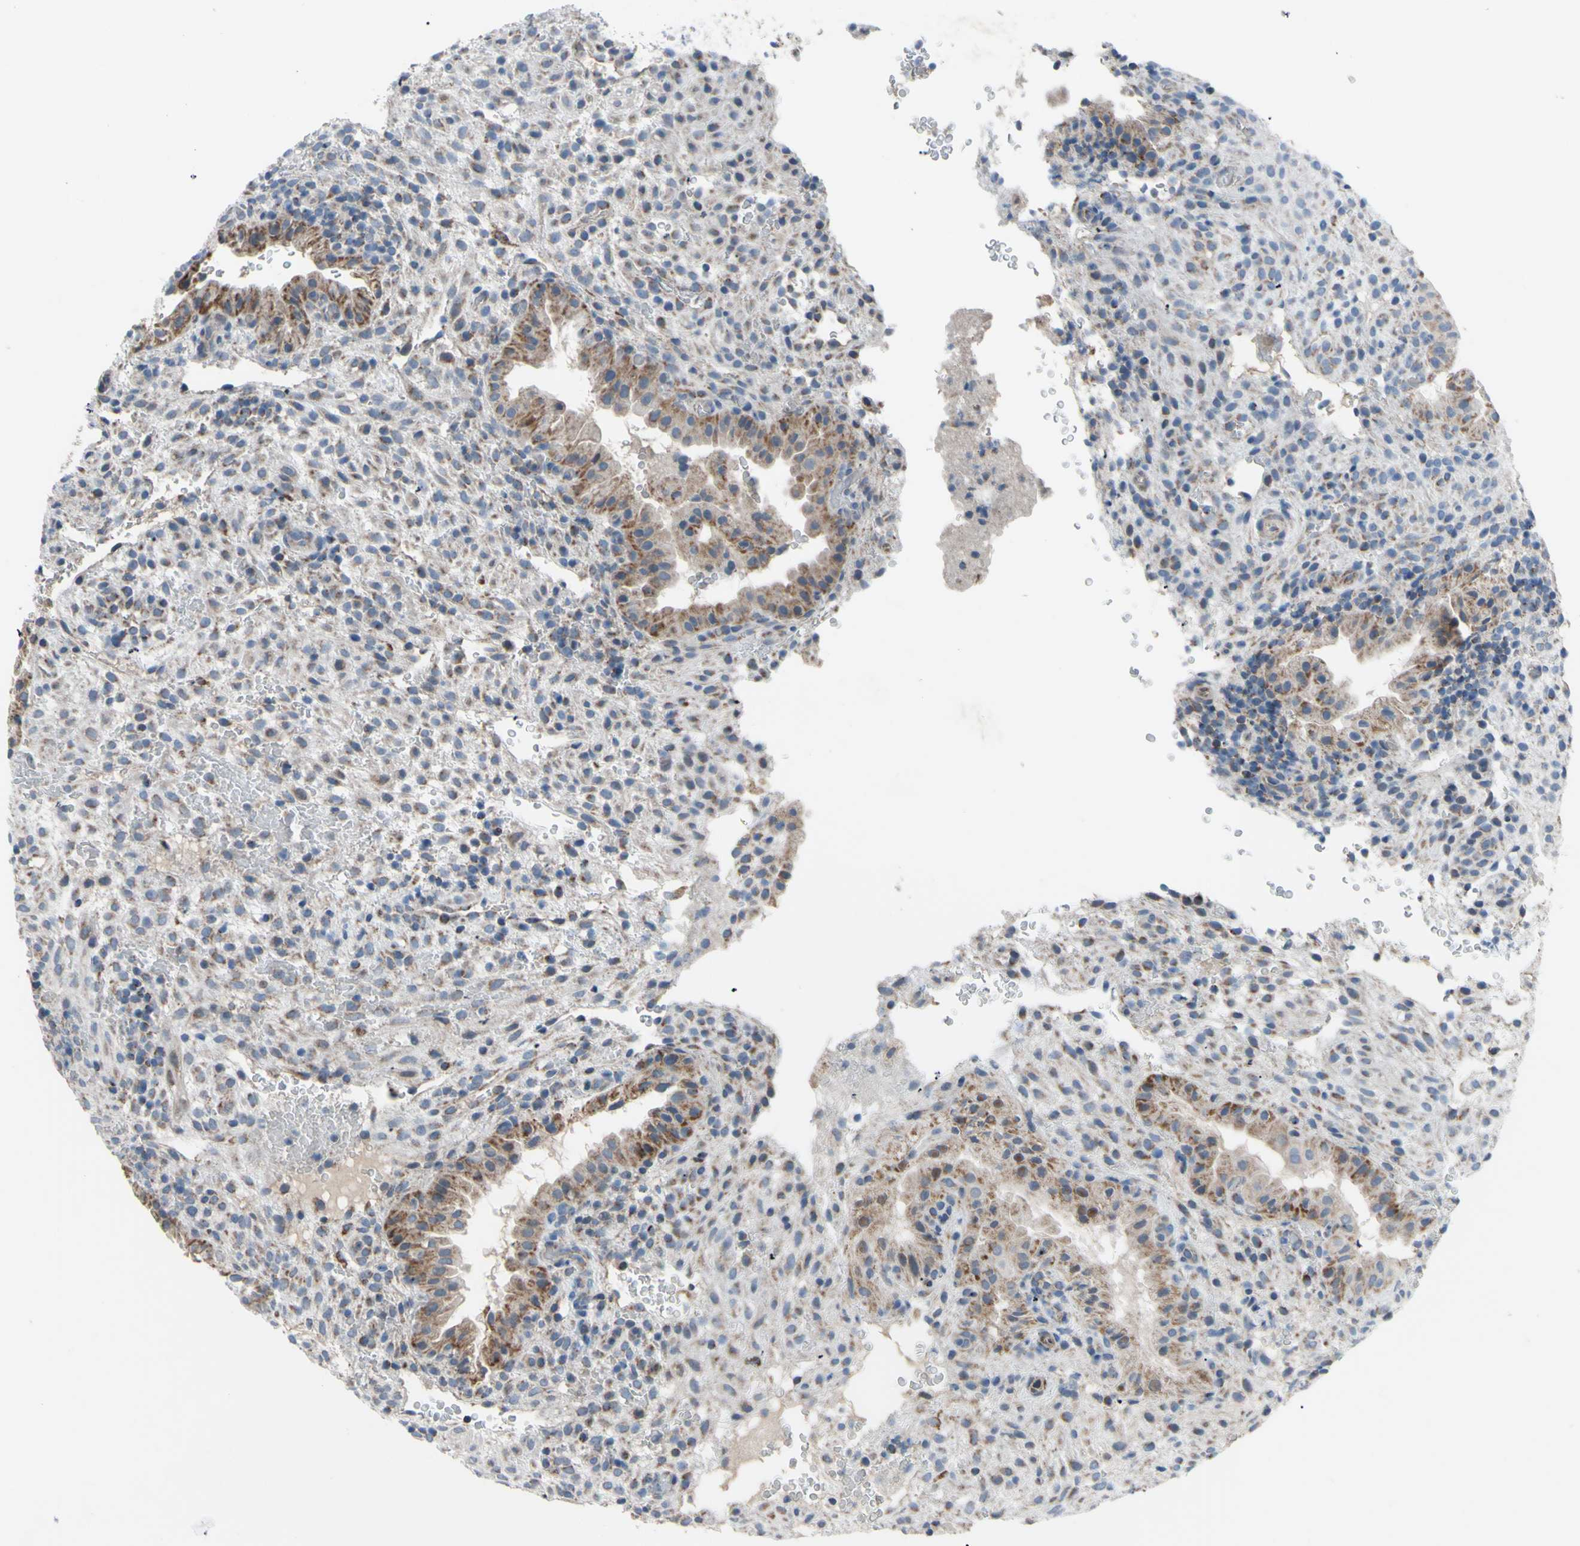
{"staining": {"intensity": "weak", "quantity": "<25%", "location": "cytoplasmic/membranous"}, "tissue": "placenta", "cell_type": "Decidual cells", "image_type": "normal", "snomed": [{"axis": "morphology", "description": "Normal tissue, NOS"}, {"axis": "topography", "description": "Placenta"}], "caption": "Decidual cells are negative for brown protein staining in unremarkable placenta. (Brightfield microscopy of DAB immunohistochemistry at high magnification).", "gene": "GLT8D1", "patient": {"sex": "female", "age": 19}}